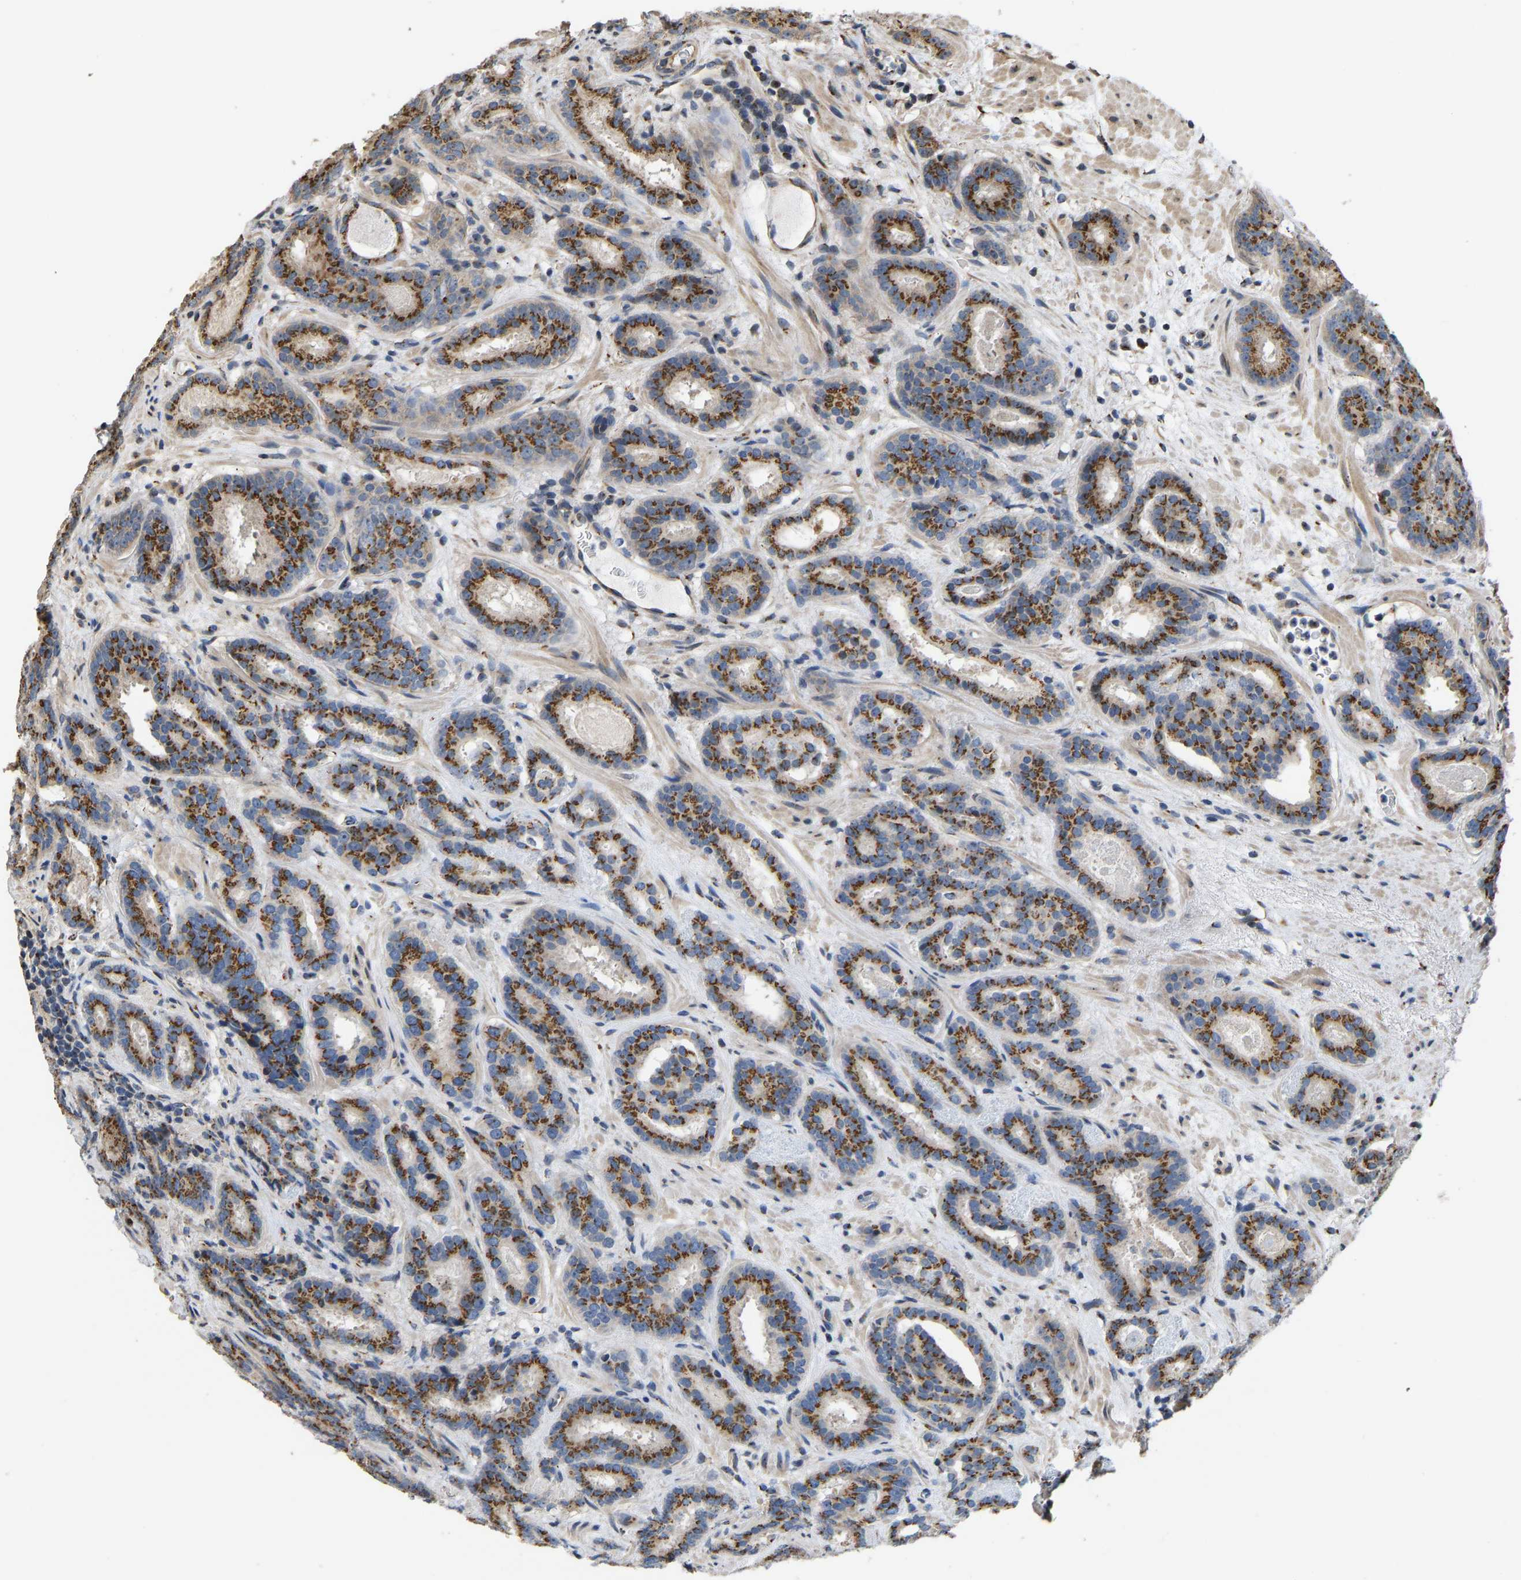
{"staining": {"intensity": "strong", "quantity": ">75%", "location": "cytoplasmic/membranous"}, "tissue": "prostate cancer", "cell_type": "Tumor cells", "image_type": "cancer", "snomed": [{"axis": "morphology", "description": "Adenocarcinoma, Low grade"}, {"axis": "topography", "description": "Prostate"}], "caption": "Low-grade adenocarcinoma (prostate) stained for a protein displays strong cytoplasmic/membranous positivity in tumor cells.", "gene": "YIPF4", "patient": {"sex": "male", "age": 69}}